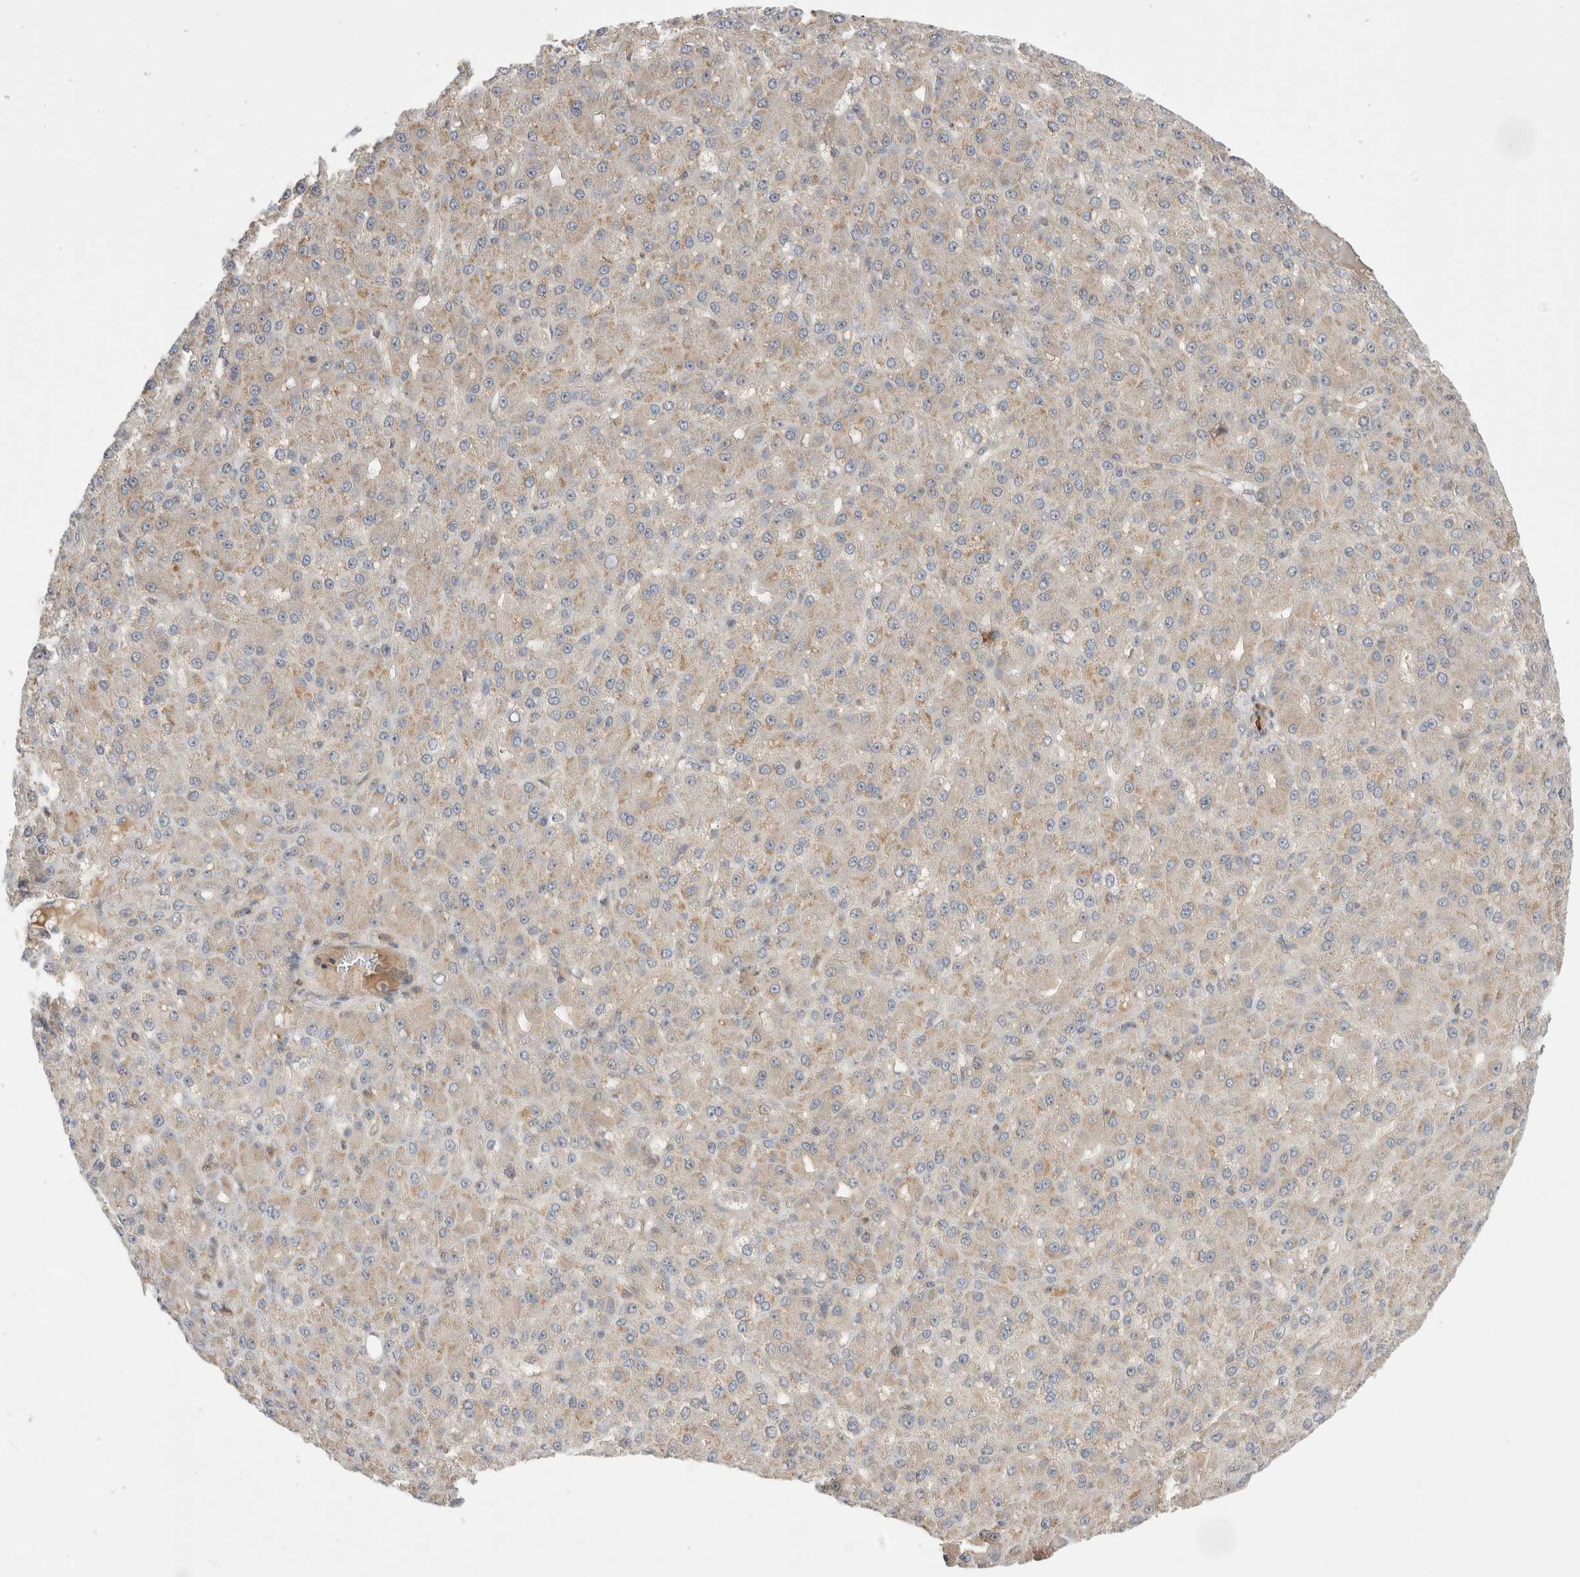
{"staining": {"intensity": "weak", "quantity": "25%-75%", "location": "cytoplasmic/membranous"}, "tissue": "liver cancer", "cell_type": "Tumor cells", "image_type": "cancer", "snomed": [{"axis": "morphology", "description": "Carcinoma, Hepatocellular, NOS"}, {"axis": "topography", "description": "Liver"}], "caption": "A histopathology image of human liver cancer (hepatocellular carcinoma) stained for a protein demonstrates weak cytoplasmic/membranous brown staining in tumor cells.", "gene": "NFKB1", "patient": {"sex": "male", "age": 67}}